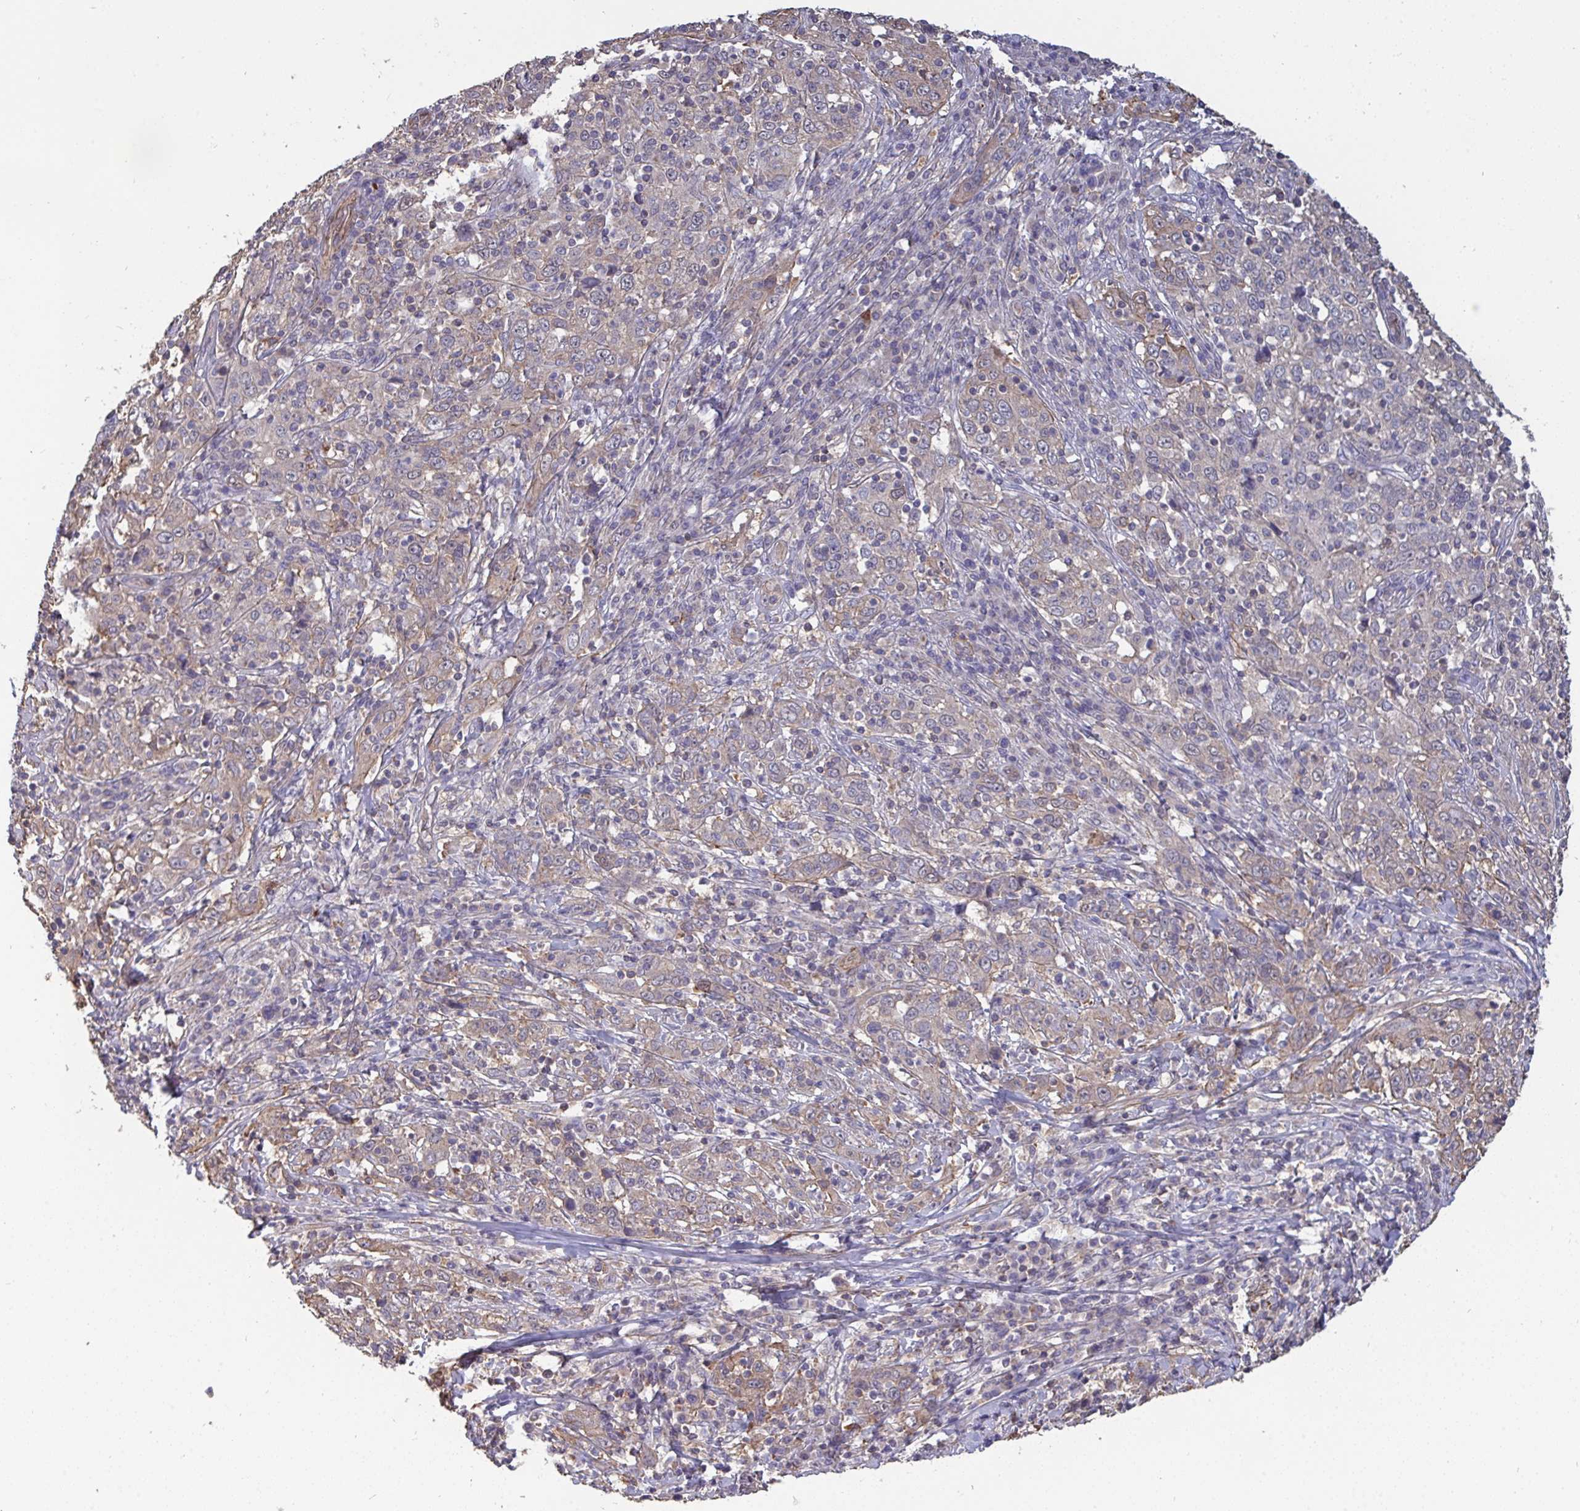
{"staining": {"intensity": "negative", "quantity": "none", "location": "none"}, "tissue": "cervical cancer", "cell_type": "Tumor cells", "image_type": "cancer", "snomed": [{"axis": "morphology", "description": "Squamous cell carcinoma, NOS"}, {"axis": "topography", "description": "Cervix"}], "caption": "This is a photomicrograph of immunohistochemistry staining of cervical squamous cell carcinoma, which shows no positivity in tumor cells. (DAB IHC visualized using brightfield microscopy, high magnification).", "gene": "ISCU", "patient": {"sex": "female", "age": 46}}